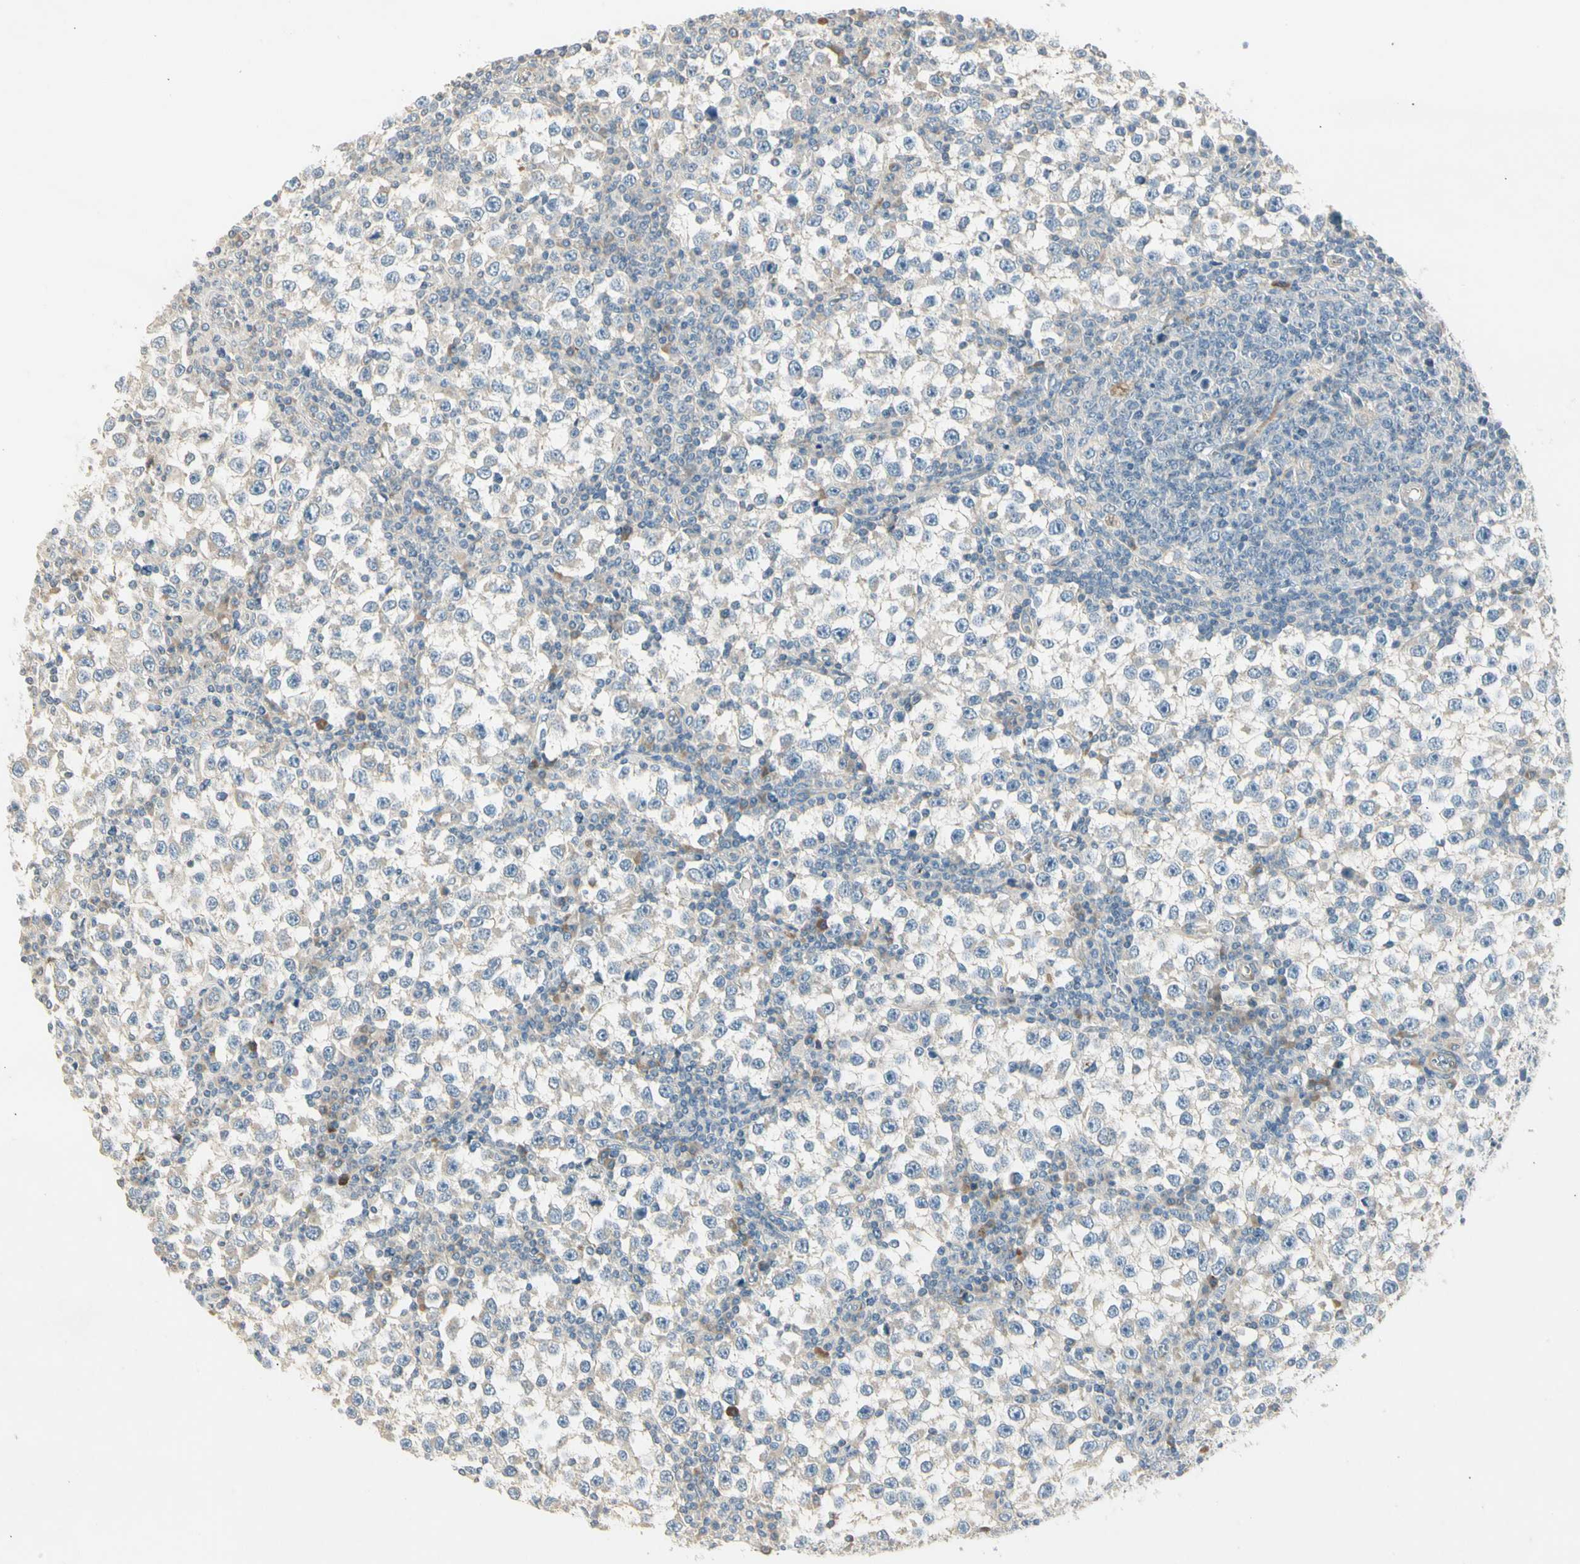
{"staining": {"intensity": "weak", "quantity": "<25%", "location": "cytoplasmic/membranous"}, "tissue": "testis cancer", "cell_type": "Tumor cells", "image_type": "cancer", "snomed": [{"axis": "morphology", "description": "Seminoma, NOS"}, {"axis": "topography", "description": "Testis"}], "caption": "Protein analysis of testis cancer exhibits no significant staining in tumor cells. Brightfield microscopy of IHC stained with DAB (brown) and hematoxylin (blue), captured at high magnification.", "gene": "ADGRA3", "patient": {"sex": "male", "age": 65}}